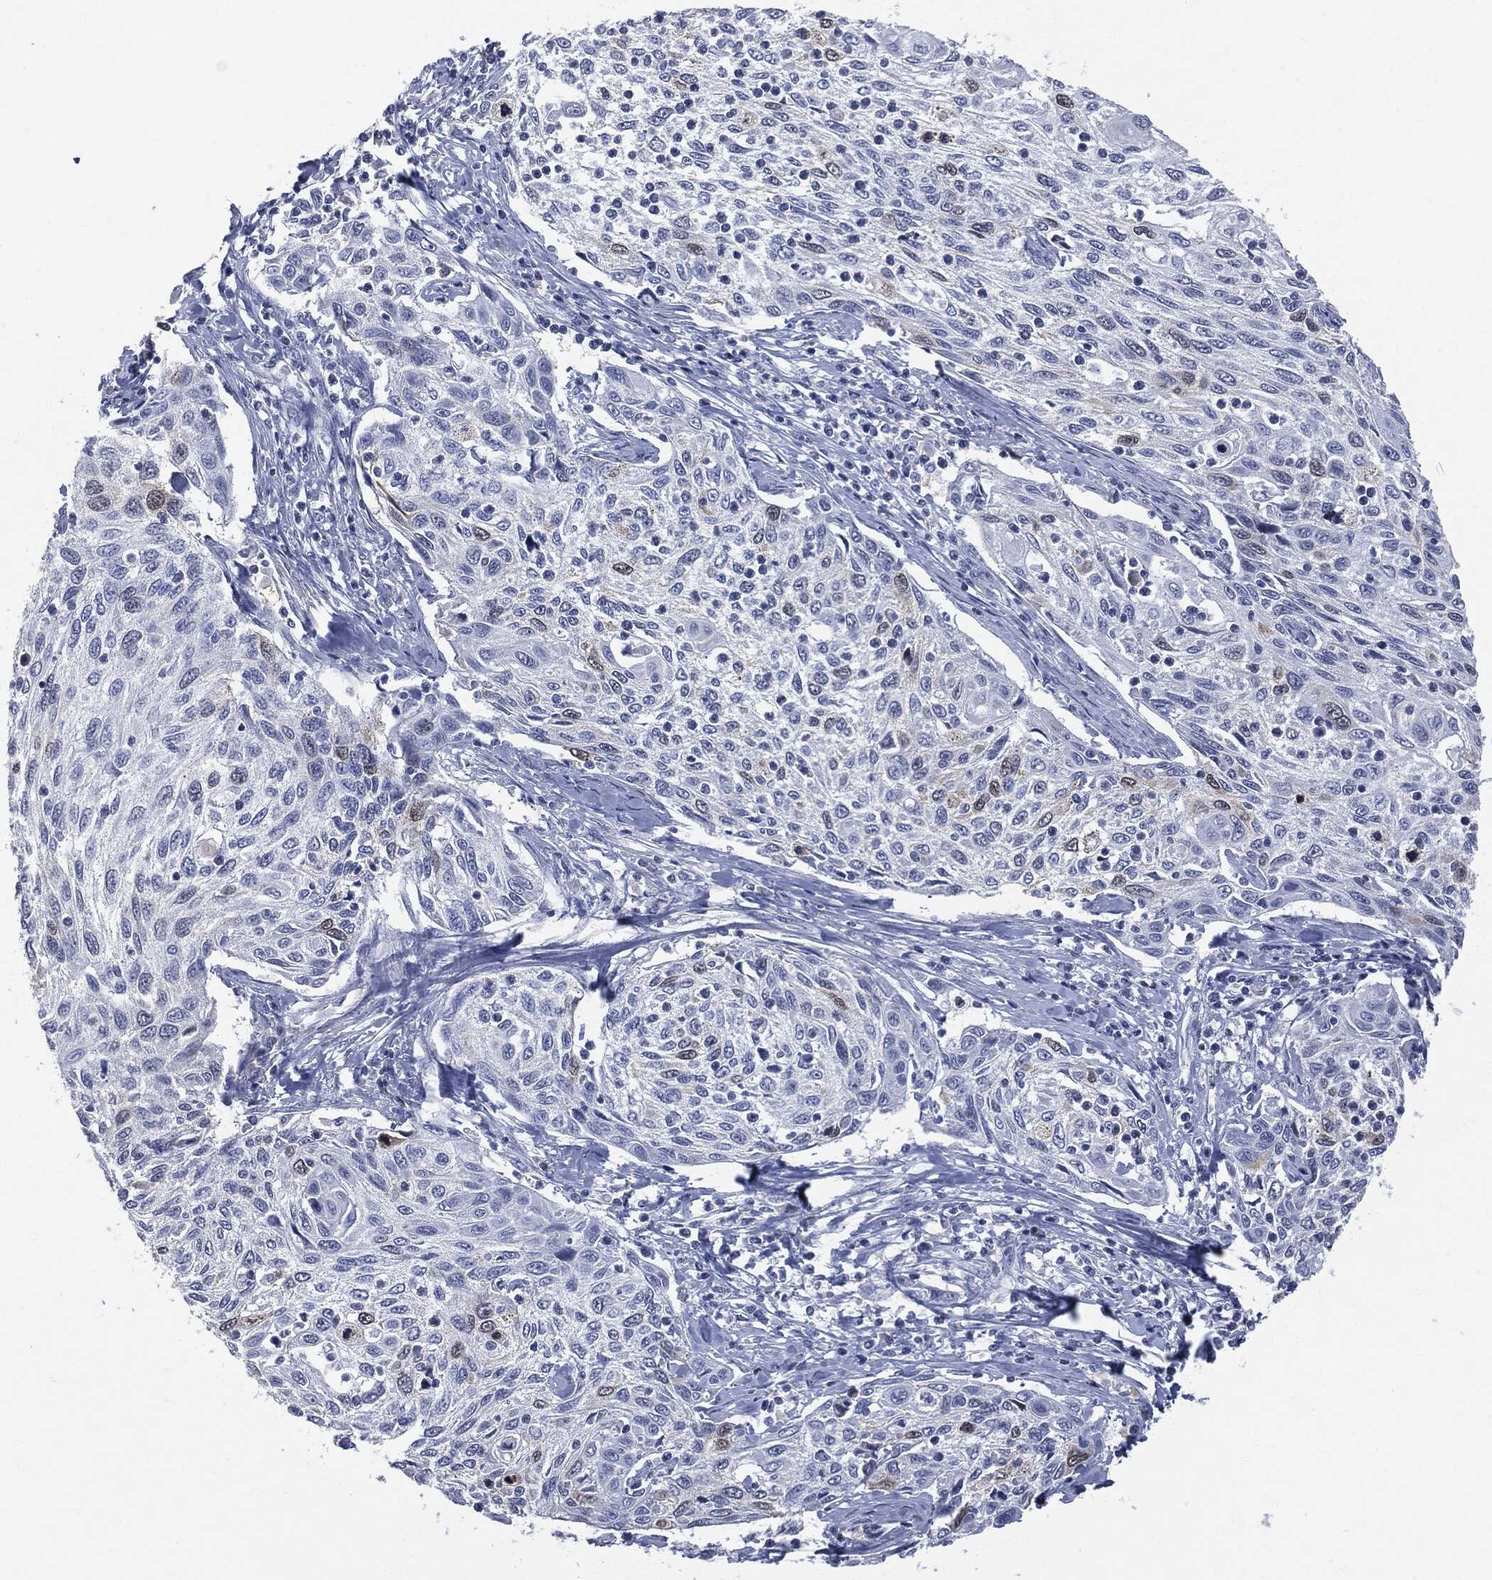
{"staining": {"intensity": "negative", "quantity": "none", "location": "none"}, "tissue": "cervical cancer", "cell_type": "Tumor cells", "image_type": "cancer", "snomed": [{"axis": "morphology", "description": "Squamous cell carcinoma, NOS"}, {"axis": "topography", "description": "Cervix"}], "caption": "This is an immunohistochemistry (IHC) photomicrograph of human cervical squamous cell carcinoma. There is no positivity in tumor cells.", "gene": "UBE2C", "patient": {"sex": "female", "age": 70}}